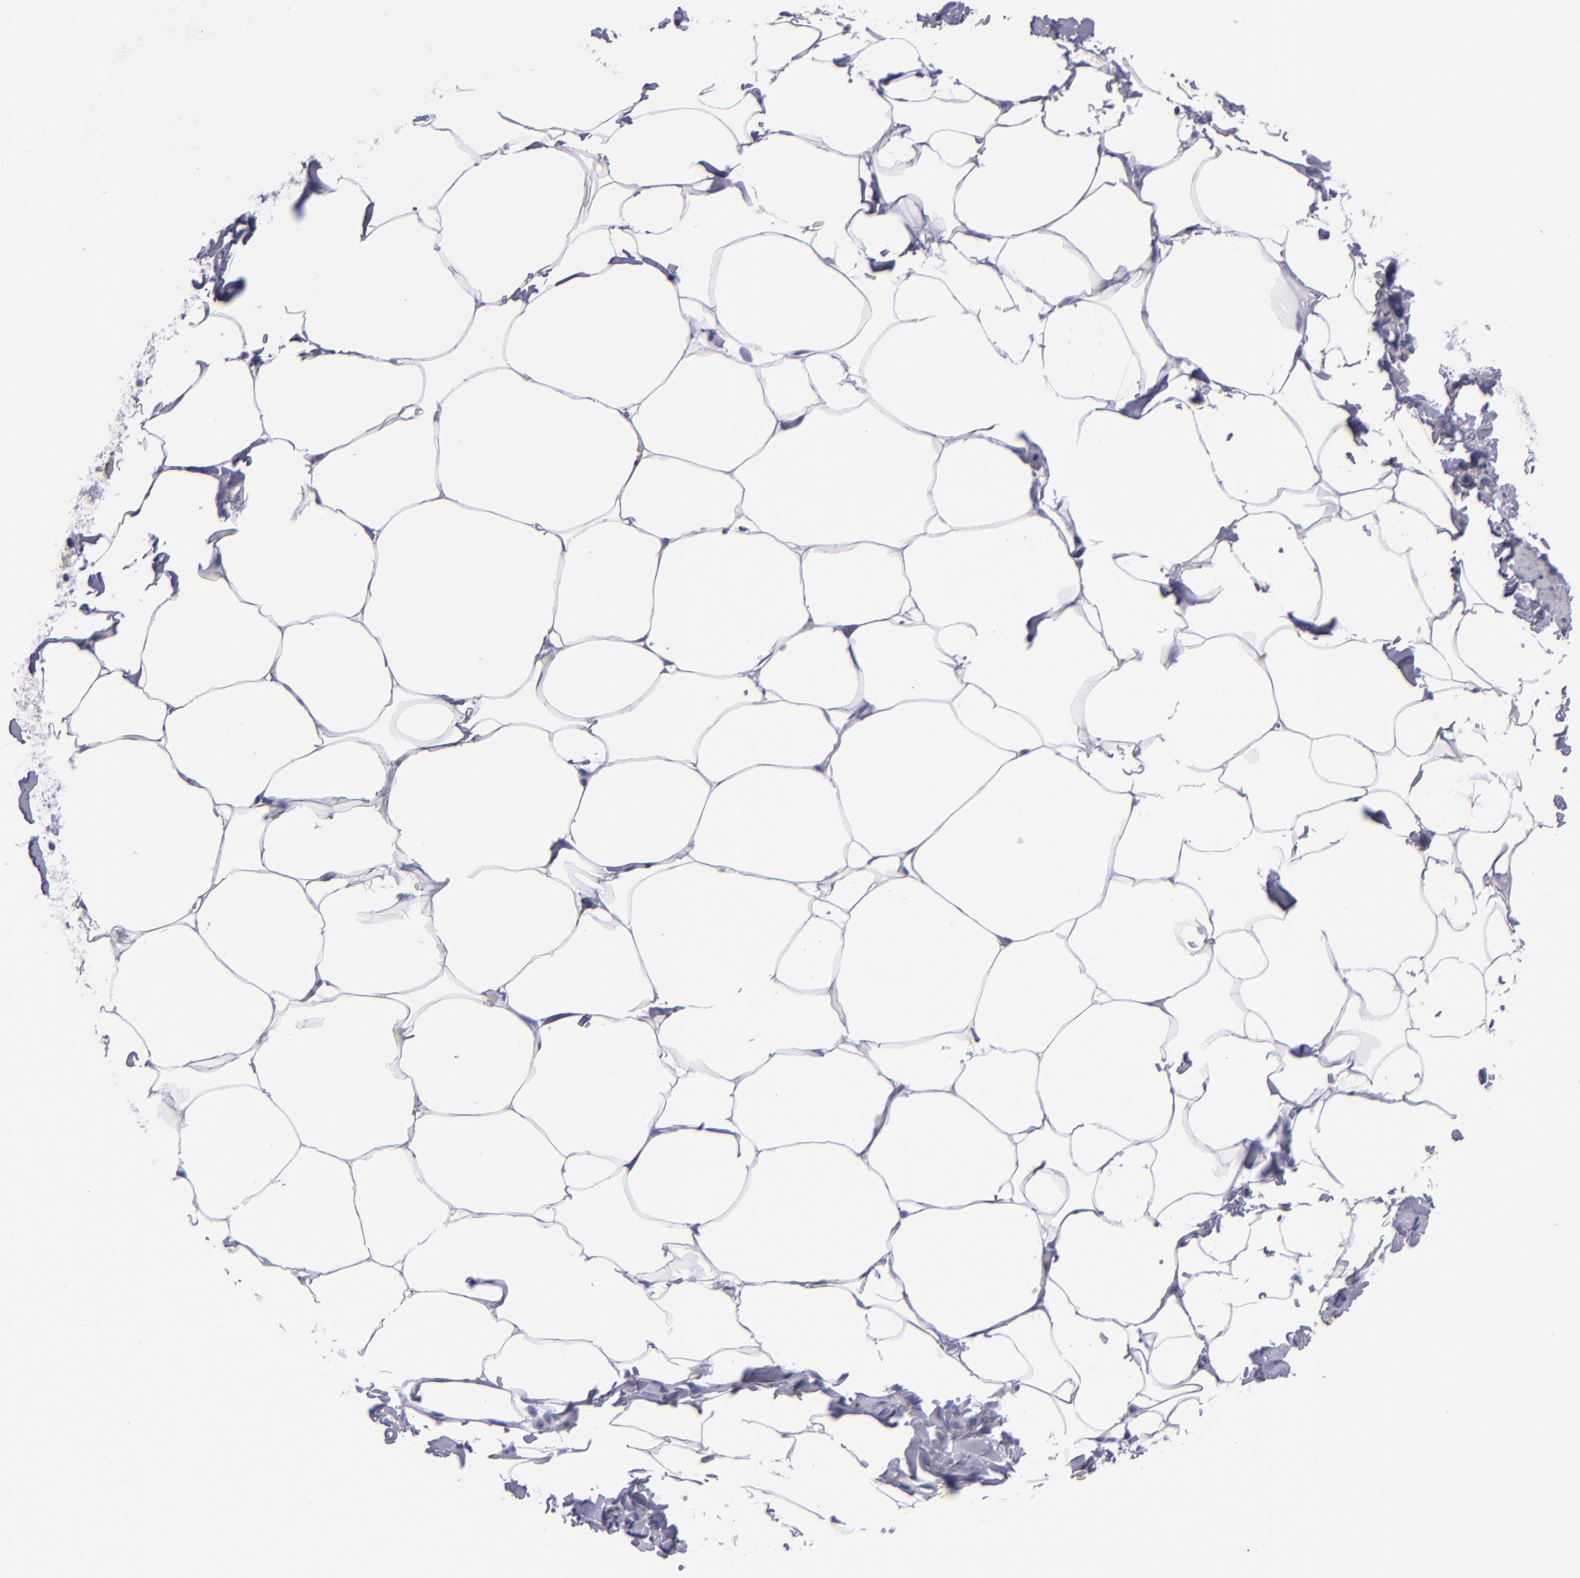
{"staining": {"intensity": "negative", "quantity": "none", "location": "none"}, "tissue": "adipose tissue", "cell_type": "Adipocytes", "image_type": "normal", "snomed": [{"axis": "morphology", "description": "Normal tissue, NOS"}, {"axis": "topography", "description": "Vascular tissue"}], "caption": "A photomicrograph of human adipose tissue is negative for staining in adipocytes. (DAB IHC, high magnification).", "gene": "CR1", "patient": {"sex": "male", "age": 41}}